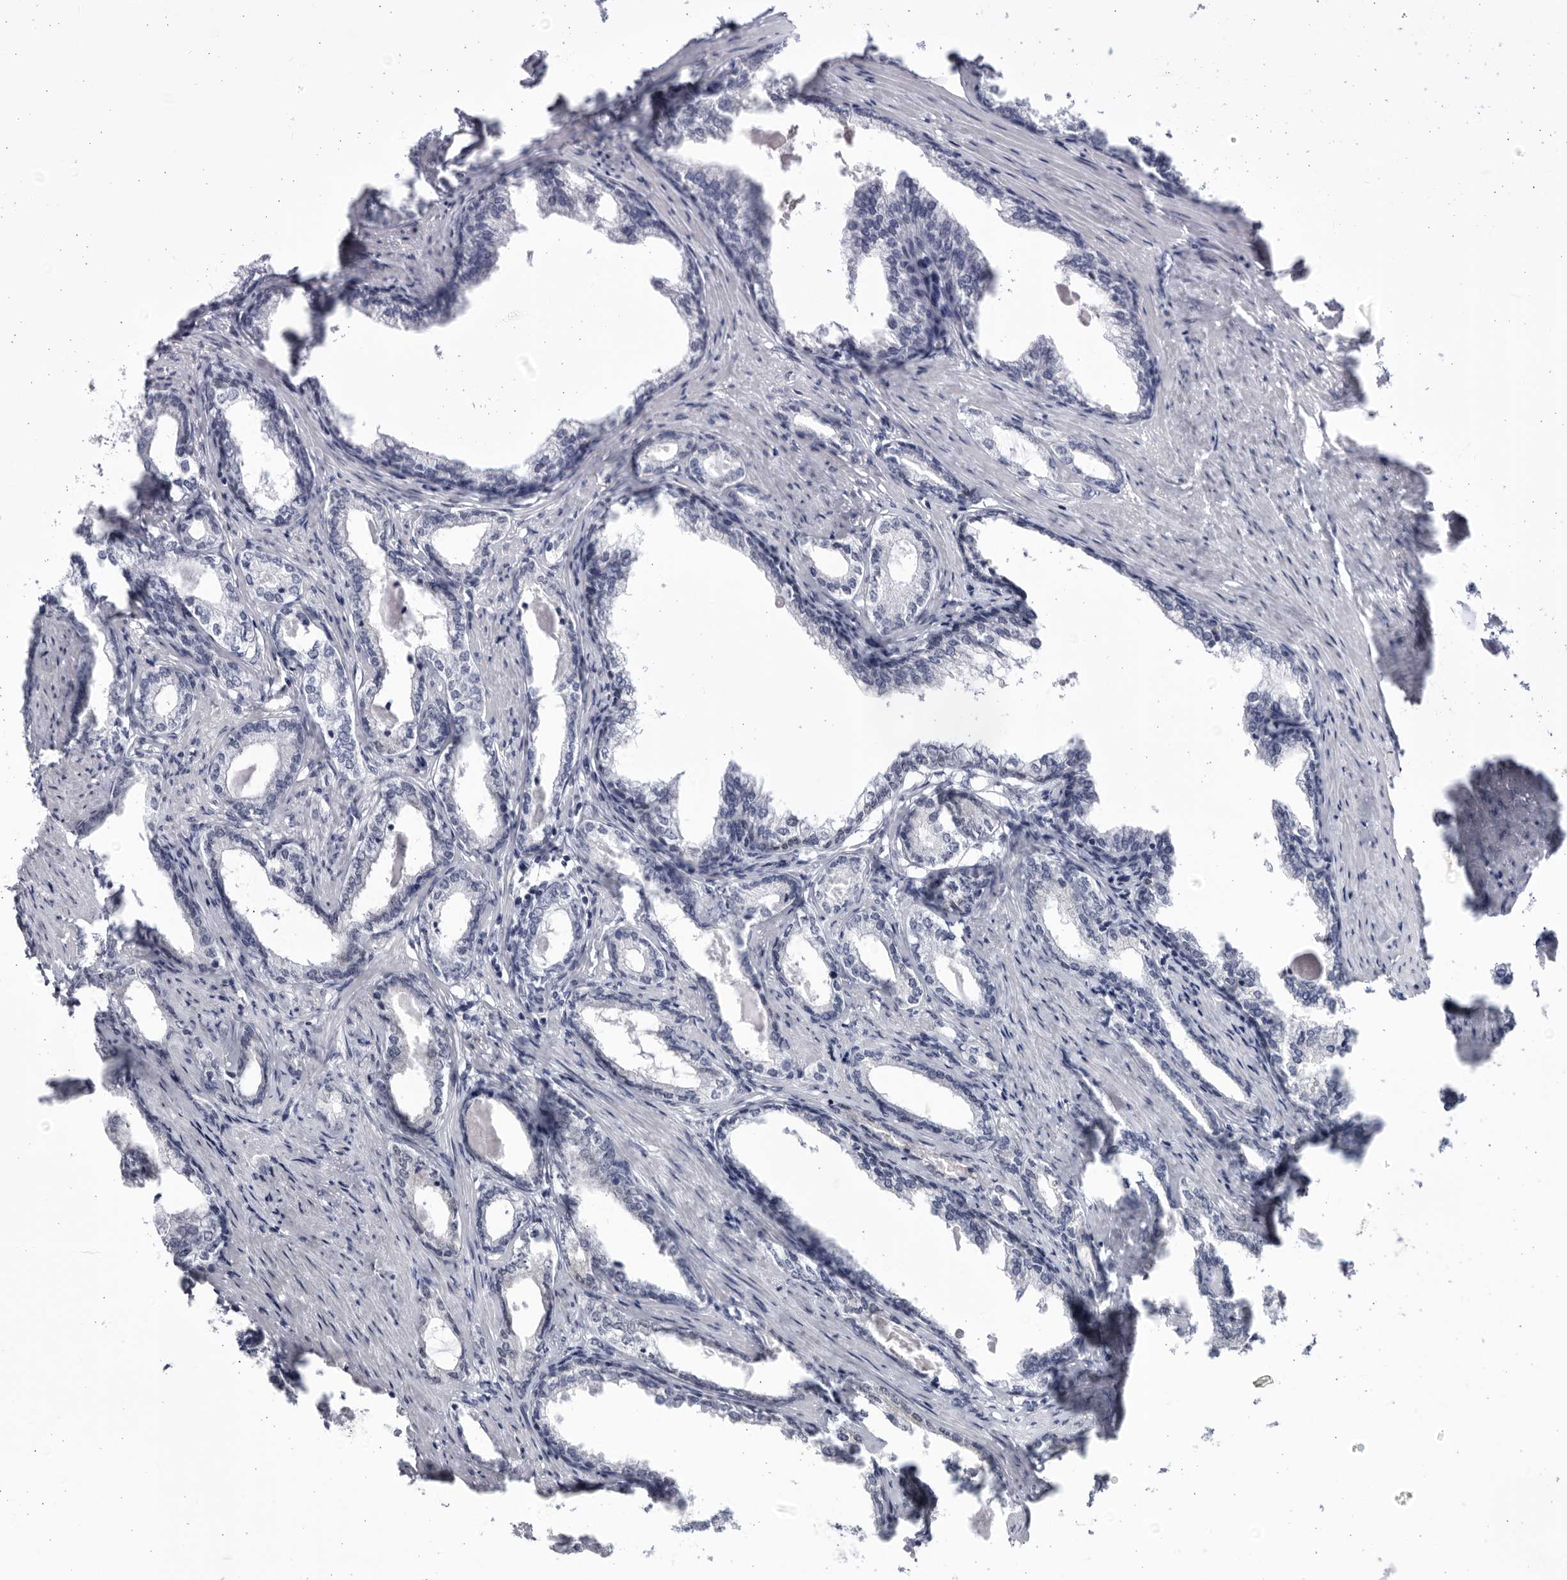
{"staining": {"intensity": "negative", "quantity": "none", "location": "none"}, "tissue": "prostate cancer", "cell_type": "Tumor cells", "image_type": "cancer", "snomed": [{"axis": "morphology", "description": "Adenocarcinoma, High grade"}, {"axis": "topography", "description": "Prostate"}], "caption": "Immunohistochemical staining of prostate cancer (high-grade adenocarcinoma) reveals no significant staining in tumor cells.", "gene": "CCDC181", "patient": {"sex": "male", "age": 58}}